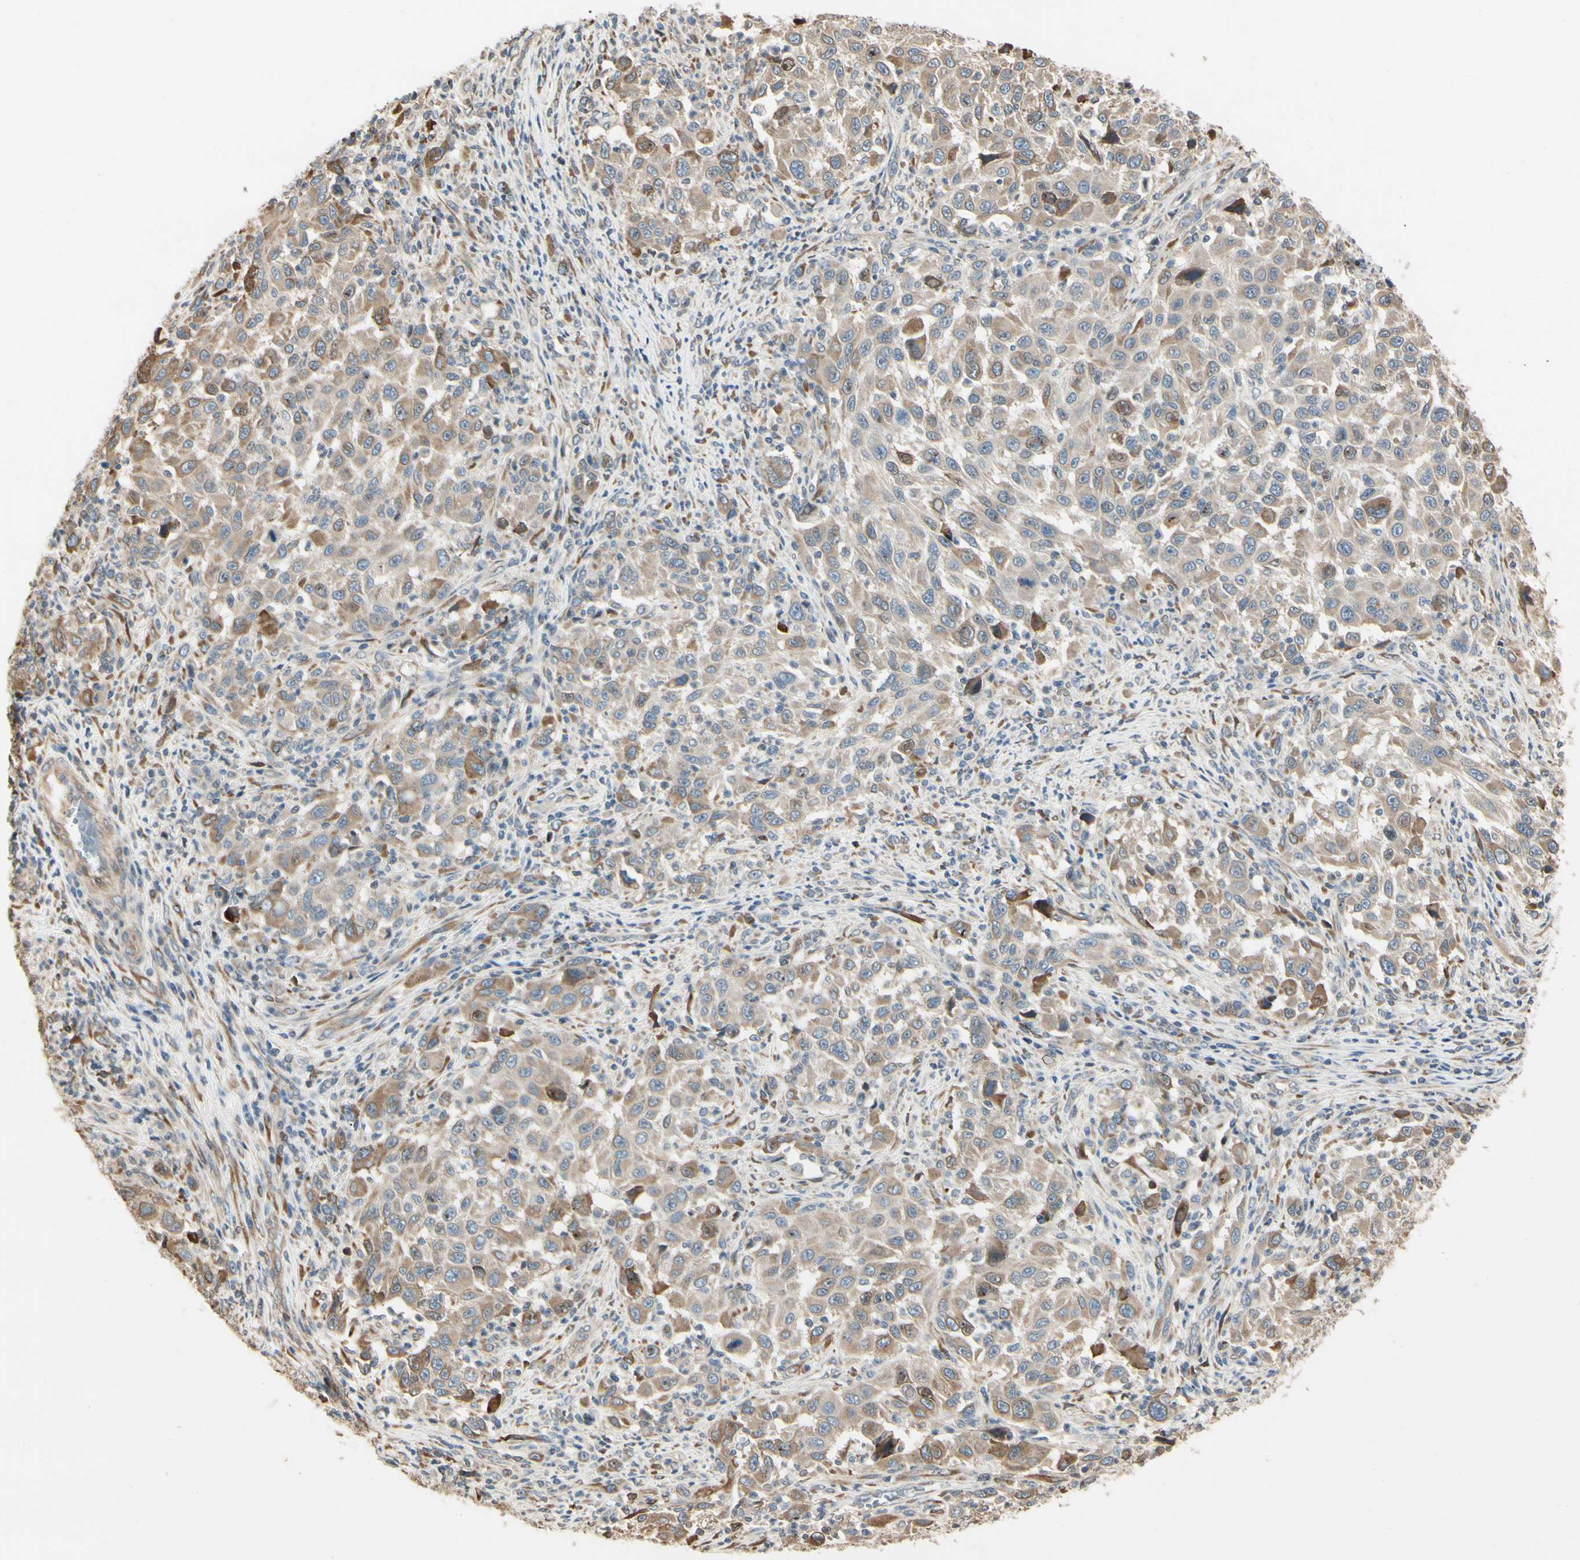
{"staining": {"intensity": "weak", "quantity": ">75%", "location": "cytoplasmic/membranous"}, "tissue": "melanoma", "cell_type": "Tumor cells", "image_type": "cancer", "snomed": [{"axis": "morphology", "description": "Malignant melanoma, Metastatic site"}, {"axis": "topography", "description": "Lymph node"}], "caption": "Immunohistochemical staining of human malignant melanoma (metastatic site) displays low levels of weak cytoplasmic/membranous protein staining in about >75% of tumor cells. Immunohistochemistry stains the protein in brown and the nuclei are stained blue.", "gene": "NUCB2", "patient": {"sex": "male", "age": 61}}